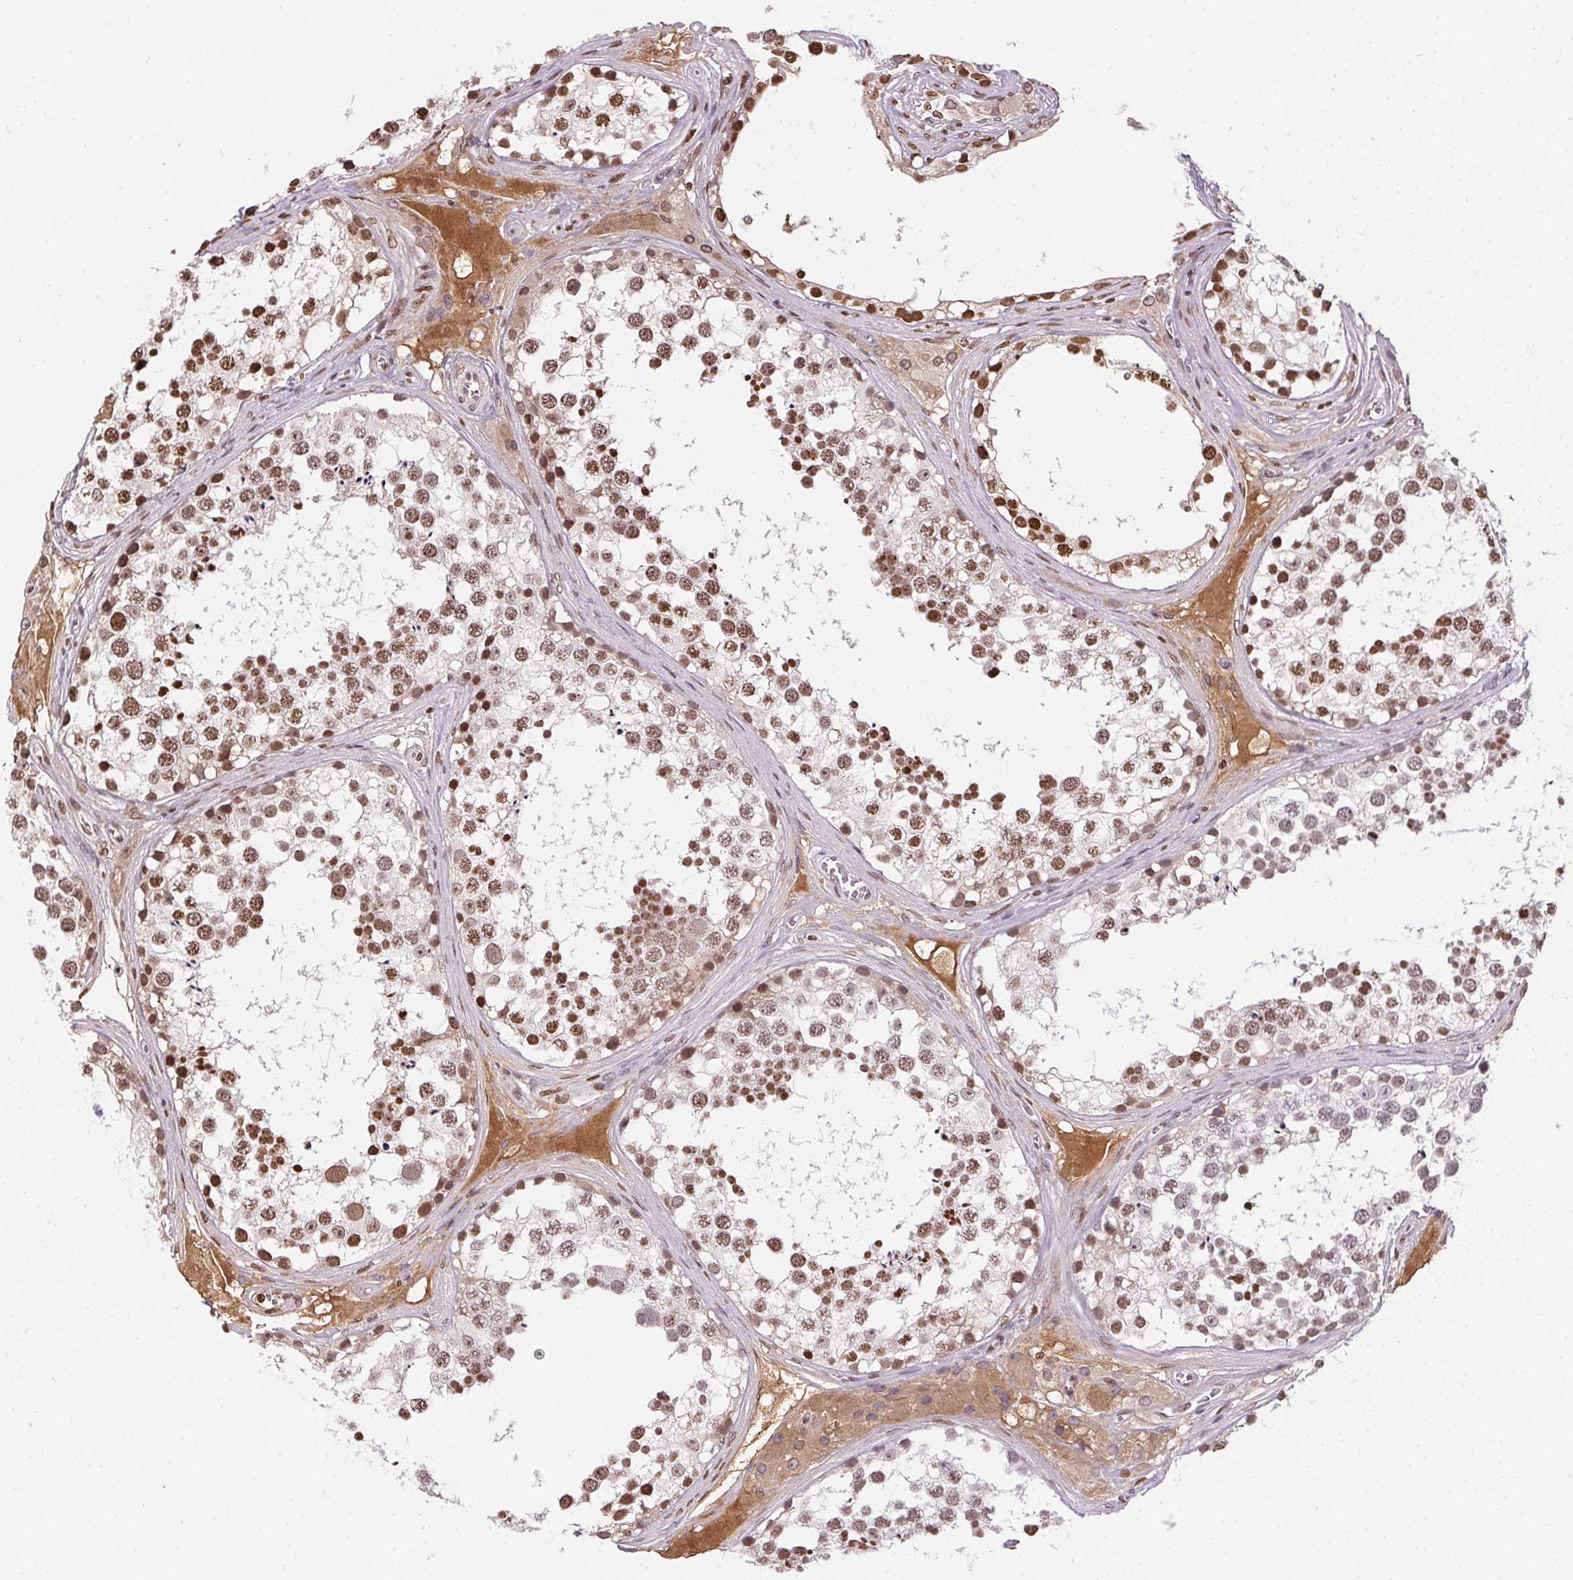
{"staining": {"intensity": "strong", "quantity": "25%-75%", "location": "nuclear"}, "tissue": "testis", "cell_type": "Cells in seminiferous ducts", "image_type": "normal", "snomed": [{"axis": "morphology", "description": "Normal tissue, NOS"}, {"axis": "morphology", "description": "Seminoma, NOS"}, {"axis": "topography", "description": "Testis"}], "caption": "Immunohistochemical staining of unremarkable testis demonstrates high levels of strong nuclear positivity in about 25%-75% of cells in seminiferous ducts.", "gene": "ORM1", "patient": {"sex": "male", "age": 65}}